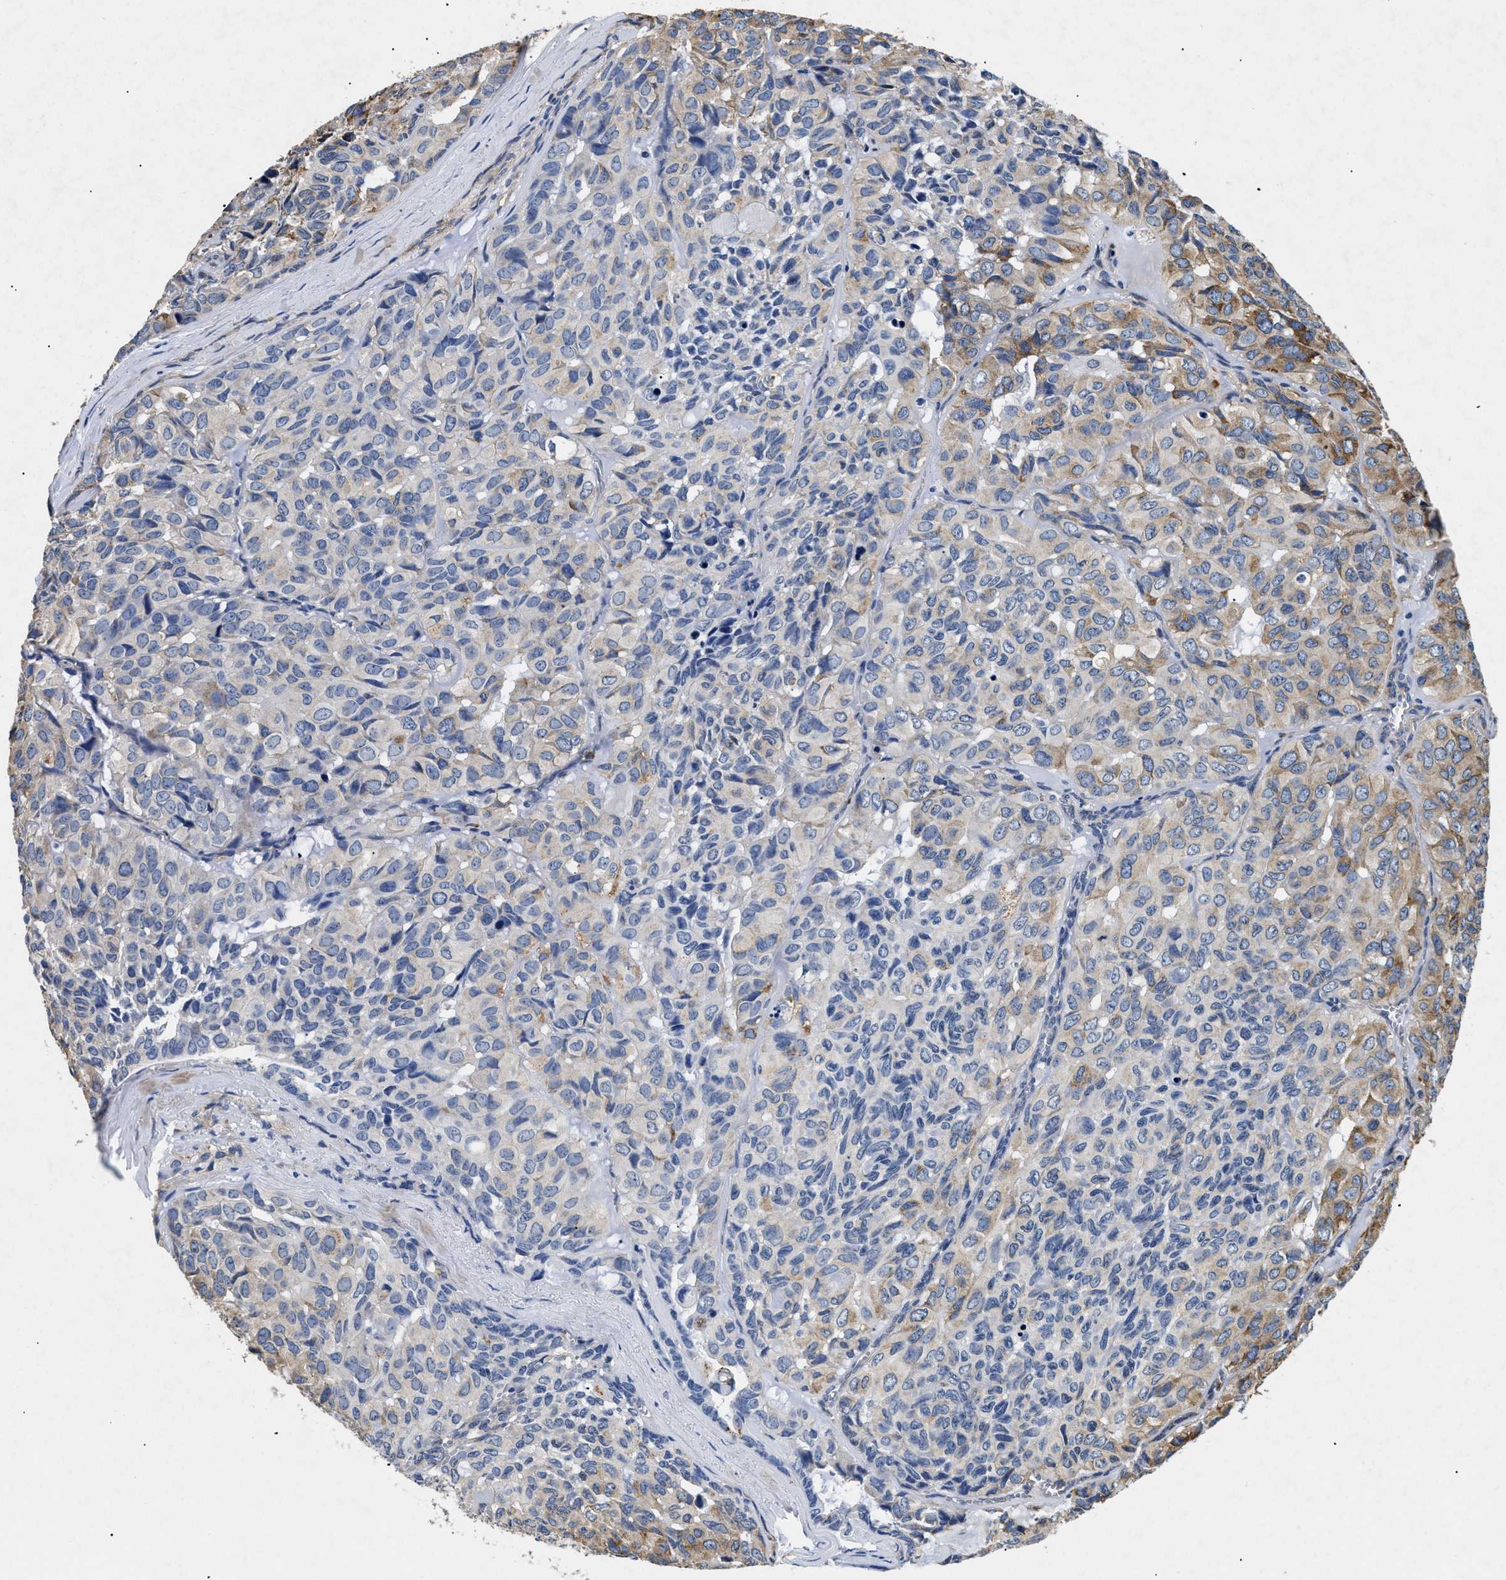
{"staining": {"intensity": "strong", "quantity": "25%-75%", "location": "cytoplasmic/membranous"}, "tissue": "head and neck cancer", "cell_type": "Tumor cells", "image_type": "cancer", "snomed": [{"axis": "morphology", "description": "Adenocarcinoma, NOS"}, {"axis": "topography", "description": "Salivary gland, NOS"}, {"axis": "topography", "description": "Head-Neck"}], "caption": "The histopathology image displays staining of head and neck adenocarcinoma, revealing strong cytoplasmic/membranous protein expression (brown color) within tumor cells.", "gene": "LAMA3", "patient": {"sex": "female", "age": 76}}